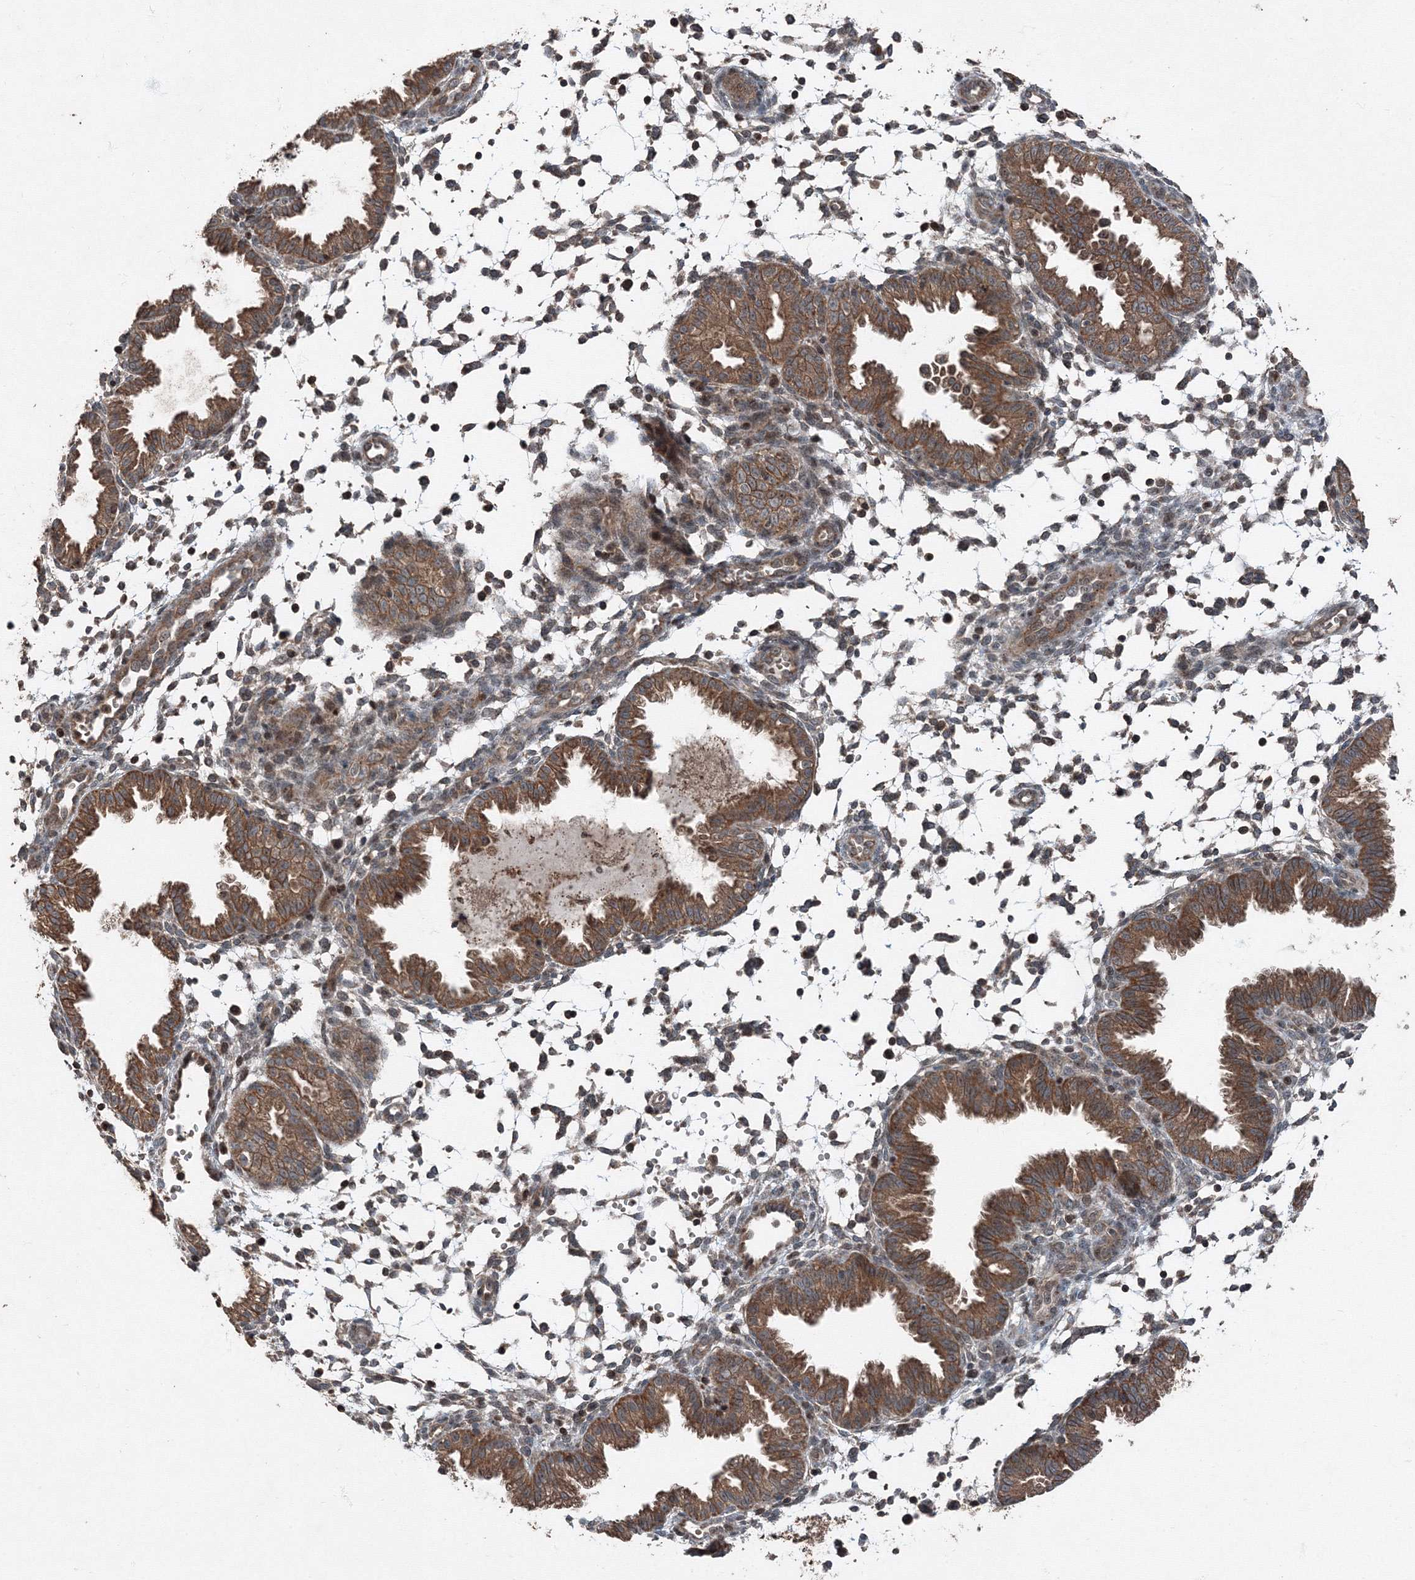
{"staining": {"intensity": "weak", "quantity": ">75%", "location": "cytoplasmic/membranous"}, "tissue": "endometrium", "cell_type": "Cells in endometrial stroma", "image_type": "normal", "snomed": [{"axis": "morphology", "description": "Normal tissue, NOS"}, {"axis": "topography", "description": "Endometrium"}], "caption": "This is a micrograph of IHC staining of normal endometrium, which shows weak expression in the cytoplasmic/membranous of cells in endometrial stroma.", "gene": "AASDH", "patient": {"sex": "female", "age": 33}}